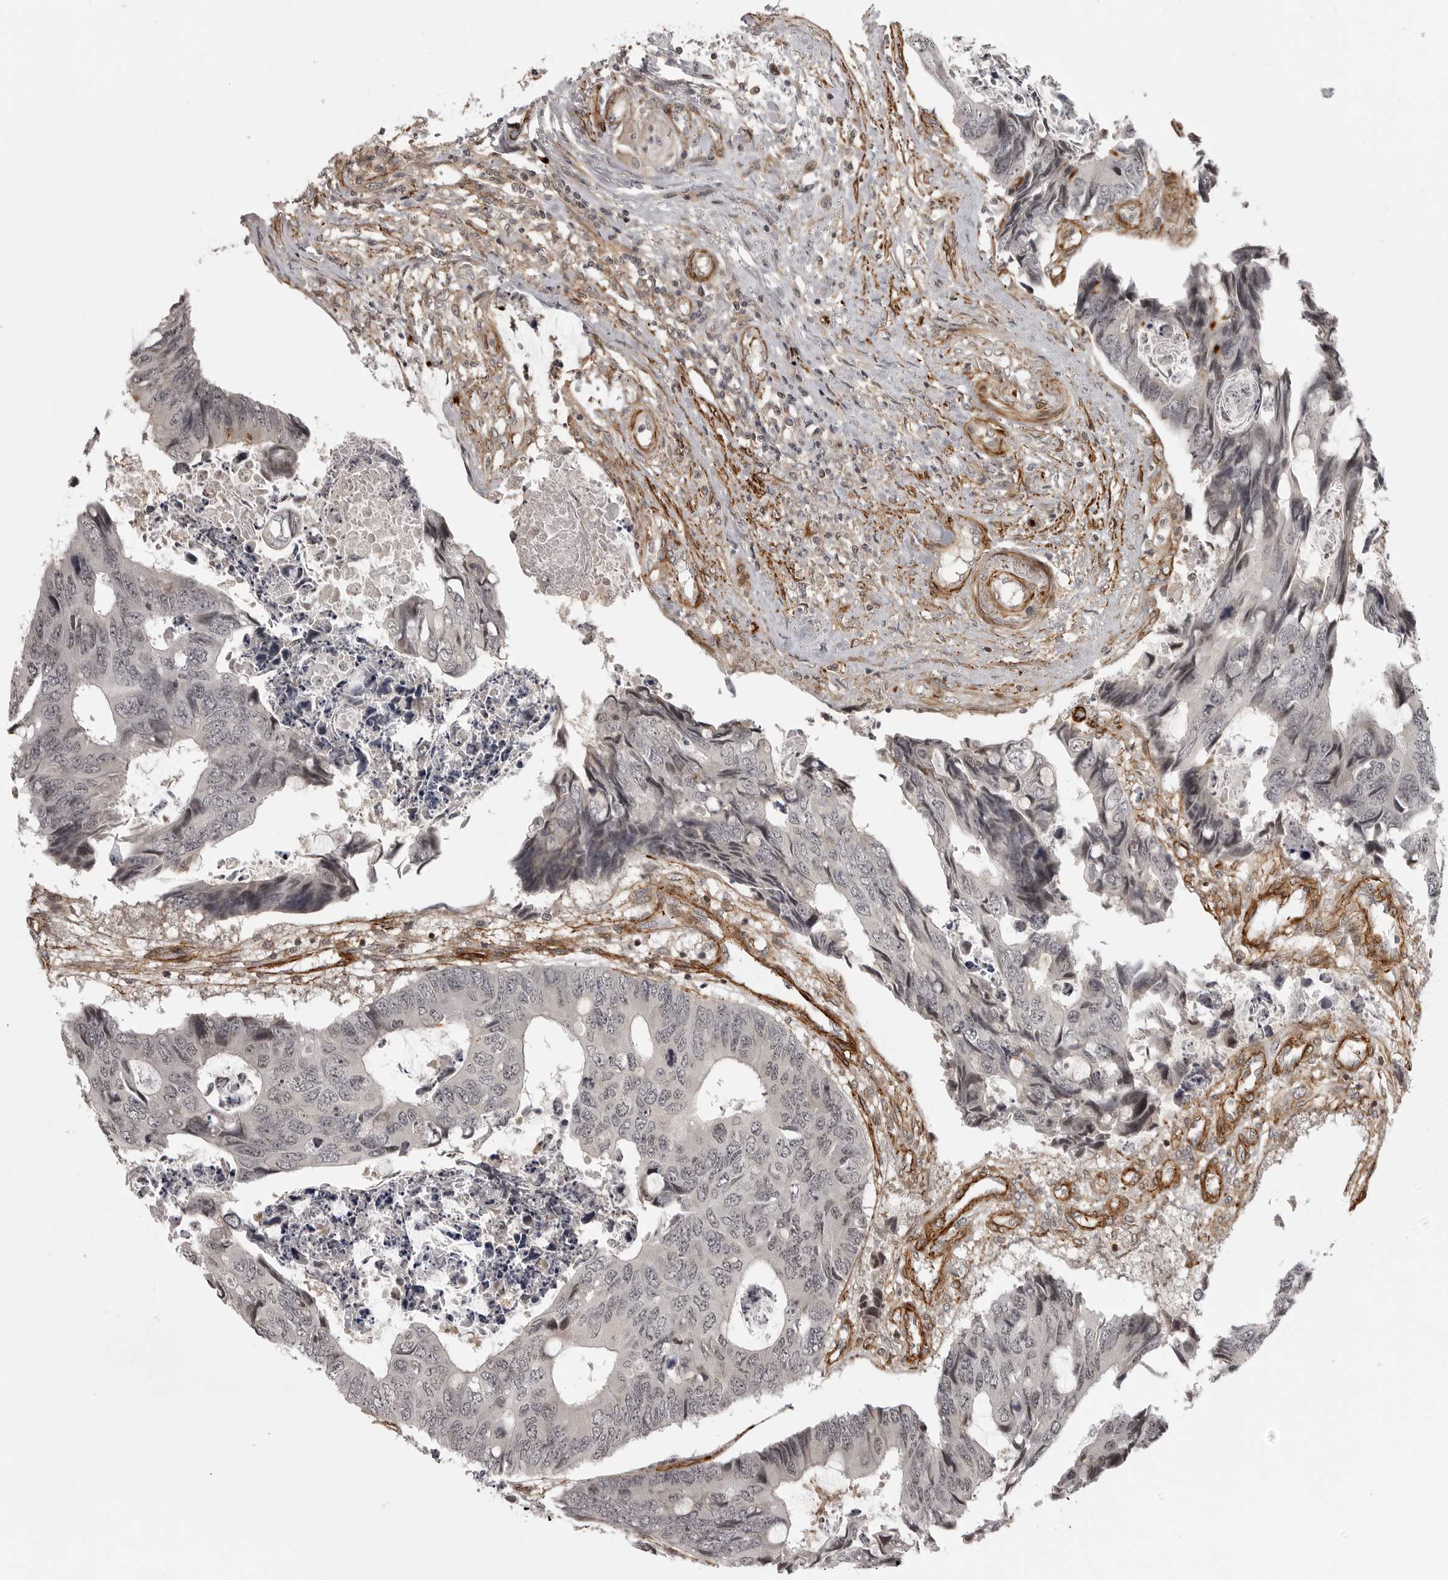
{"staining": {"intensity": "negative", "quantity": "none", "location": "none"}, "tissue": "colorectal cancer", "cell_type": "Tumor cells", "image_type": "cancer", "snomed": [{"axis": "morphology", "description": "Adenocarcinoma, NOS"}, {"axis": "topography", "description": "Rectum"}], "caption": "Histopathology image shows no protein staining in tumor cells of adenocarcinoma (colorectal) tissue. (DAB (3,3'-diaminobenzidine) immunohistochemistry visualized using brightfield microscopy, high magnification).", "gene": "TUT4", "patient": {"sex": "male", "age": 84}}